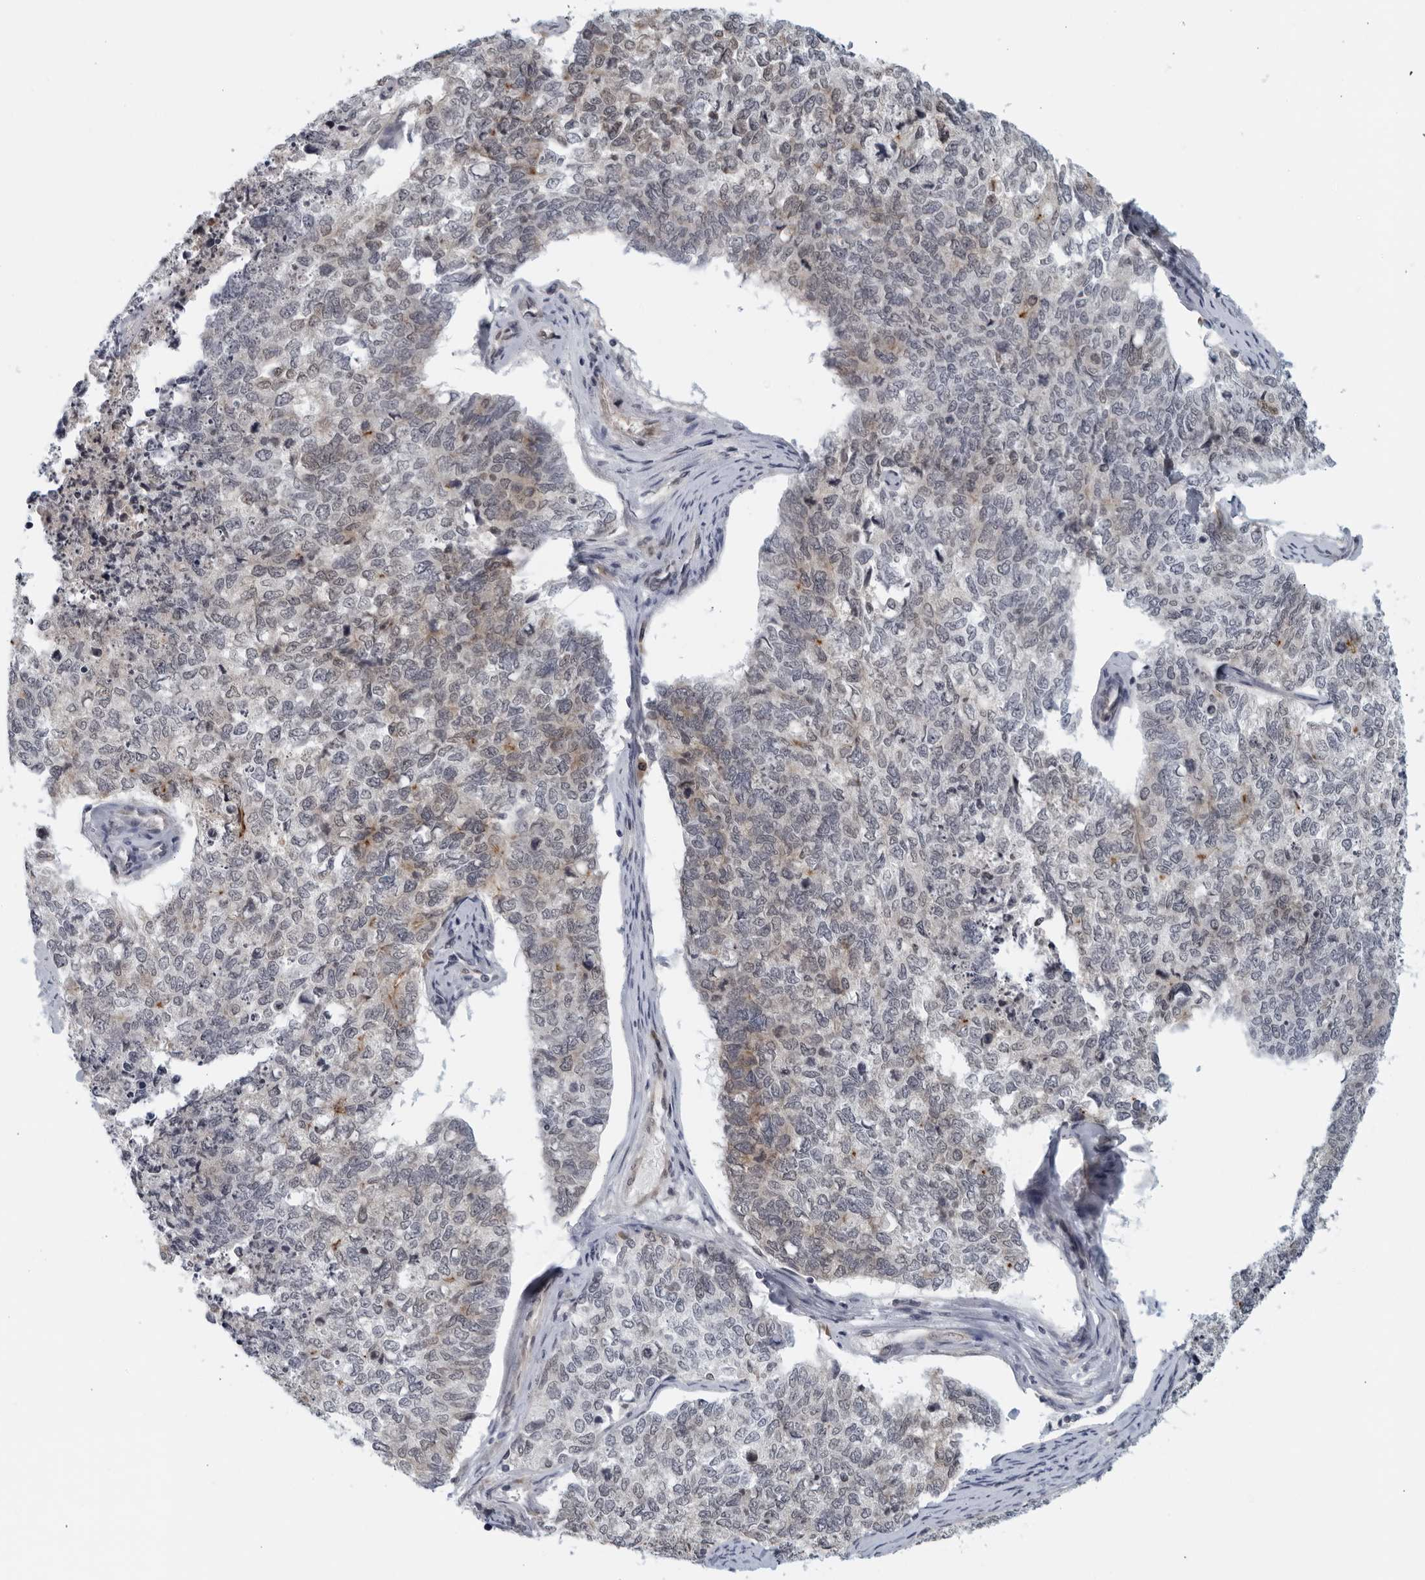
{"staining": {"intensity": "weak", "quantity": "<25%", "location": "cytoplasmic/membranous"}, "tissue": "cervical cancer", "cell_type": "Tumor cells", "image_type": "cancer", "snomed": [{"axis": "morphology", "description": "Squamous cell carcinoma, NOS"}, {"axis": "topography", "description": "Cervix"}], "caption": "This is an immunohistochemistry image of human cervical cancer (squamous cell carcinoma). There is no staining in tumor cells.", "gene": "RC3H1", "patient": {"sex": "female", "age": 63}}